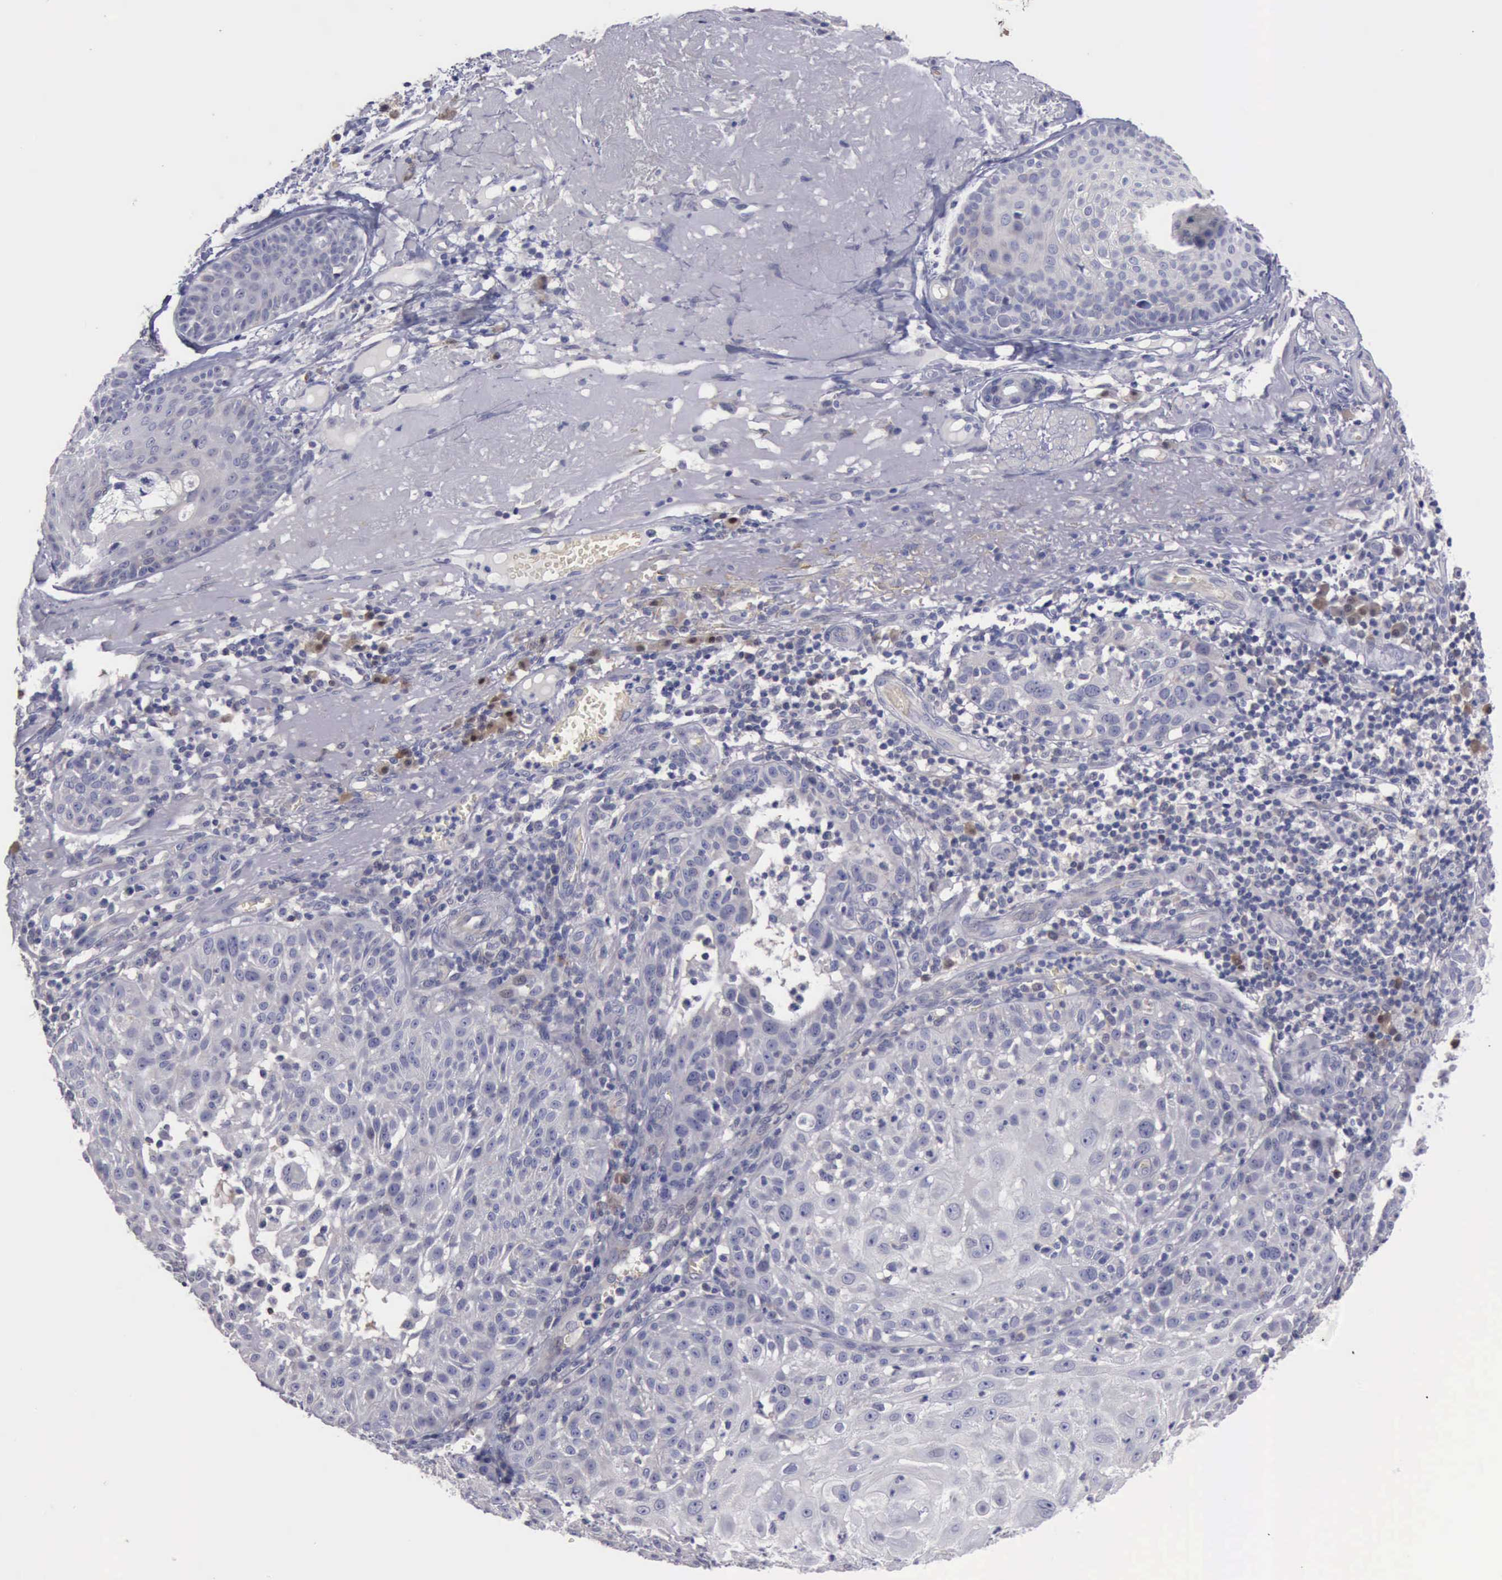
{"staining": {"intensity": "negative", "quantity": "none", "location": "none"}, "tissue": "skin cancer", "cell_type": "Tumor cells", "image_type": "cancer", "snomed": [{"axis": "morphology", "description": "Squamous cell carcinoma, NOS"}, {"axis": "topography", "description": "Skin"}], "caption": "Immunohistochemistry photomicrograph of squamous cell carcinoma (skin) stained for a protein (brown), which demonstrates no staining in tumor cells.", "gene": "CEP128", "patient": {"sex": "female", "age": 89}}